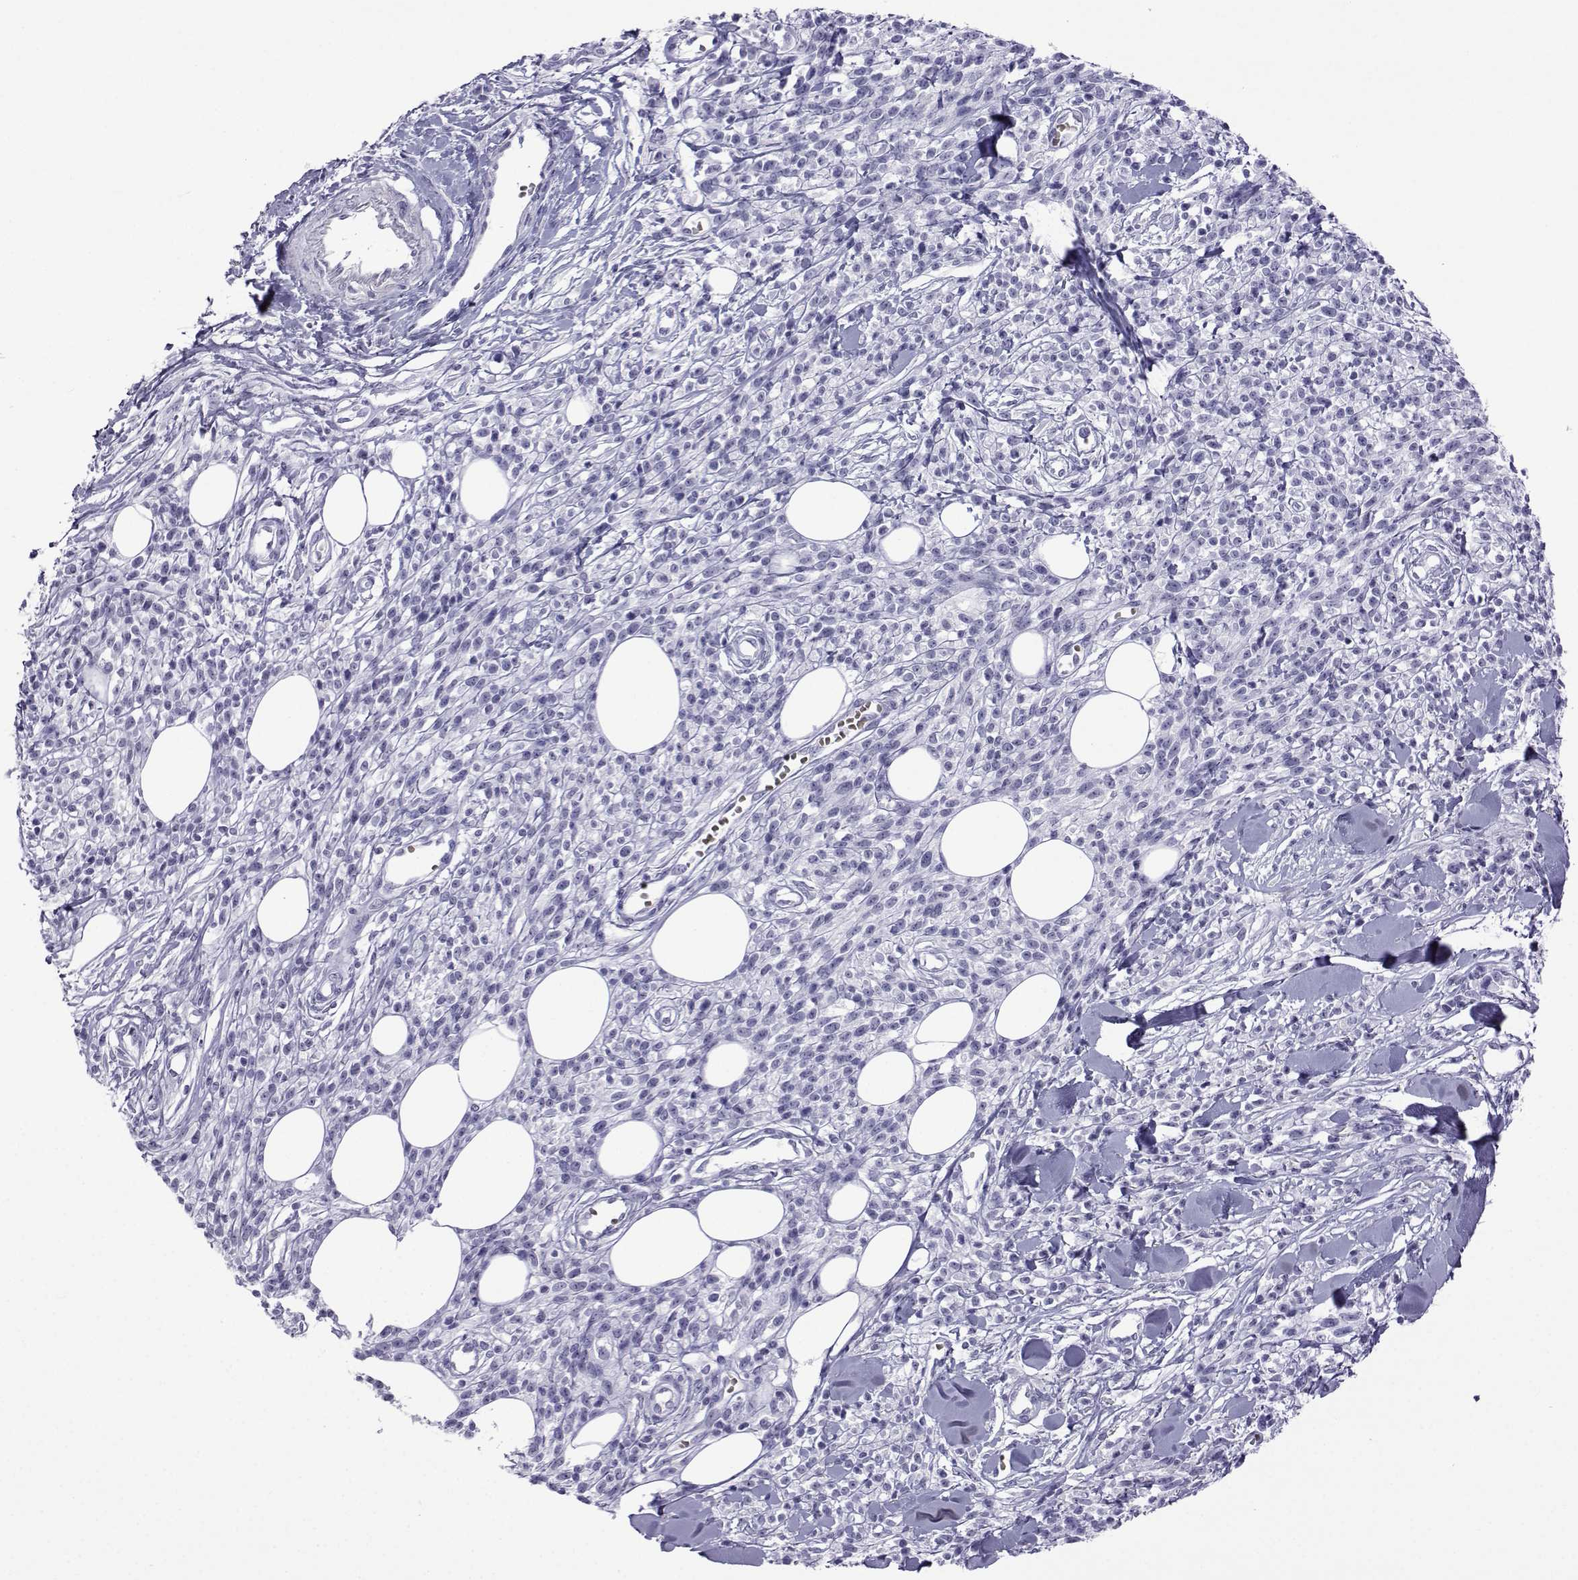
{"staining": {"intensity": "negative", "quantity": "none", "location": "none"}, "tissue": "melanoma", "cell_type": "Tumor cells", "image_type": "cancer", "snomed": [{"axis": "morphology", "description": "Malignant melanoma, NOS"}, {"axis": "topography", "description": "Skin"}, {"axis": "topography", "description": "Skin of trunk"}], "caption": "Malignant melanoma was stained to show a protein in brown. There is no significant positivity in tumor cells.", "gene": "ACTL7A", "patient": {"sex": "male", "age": 74}}